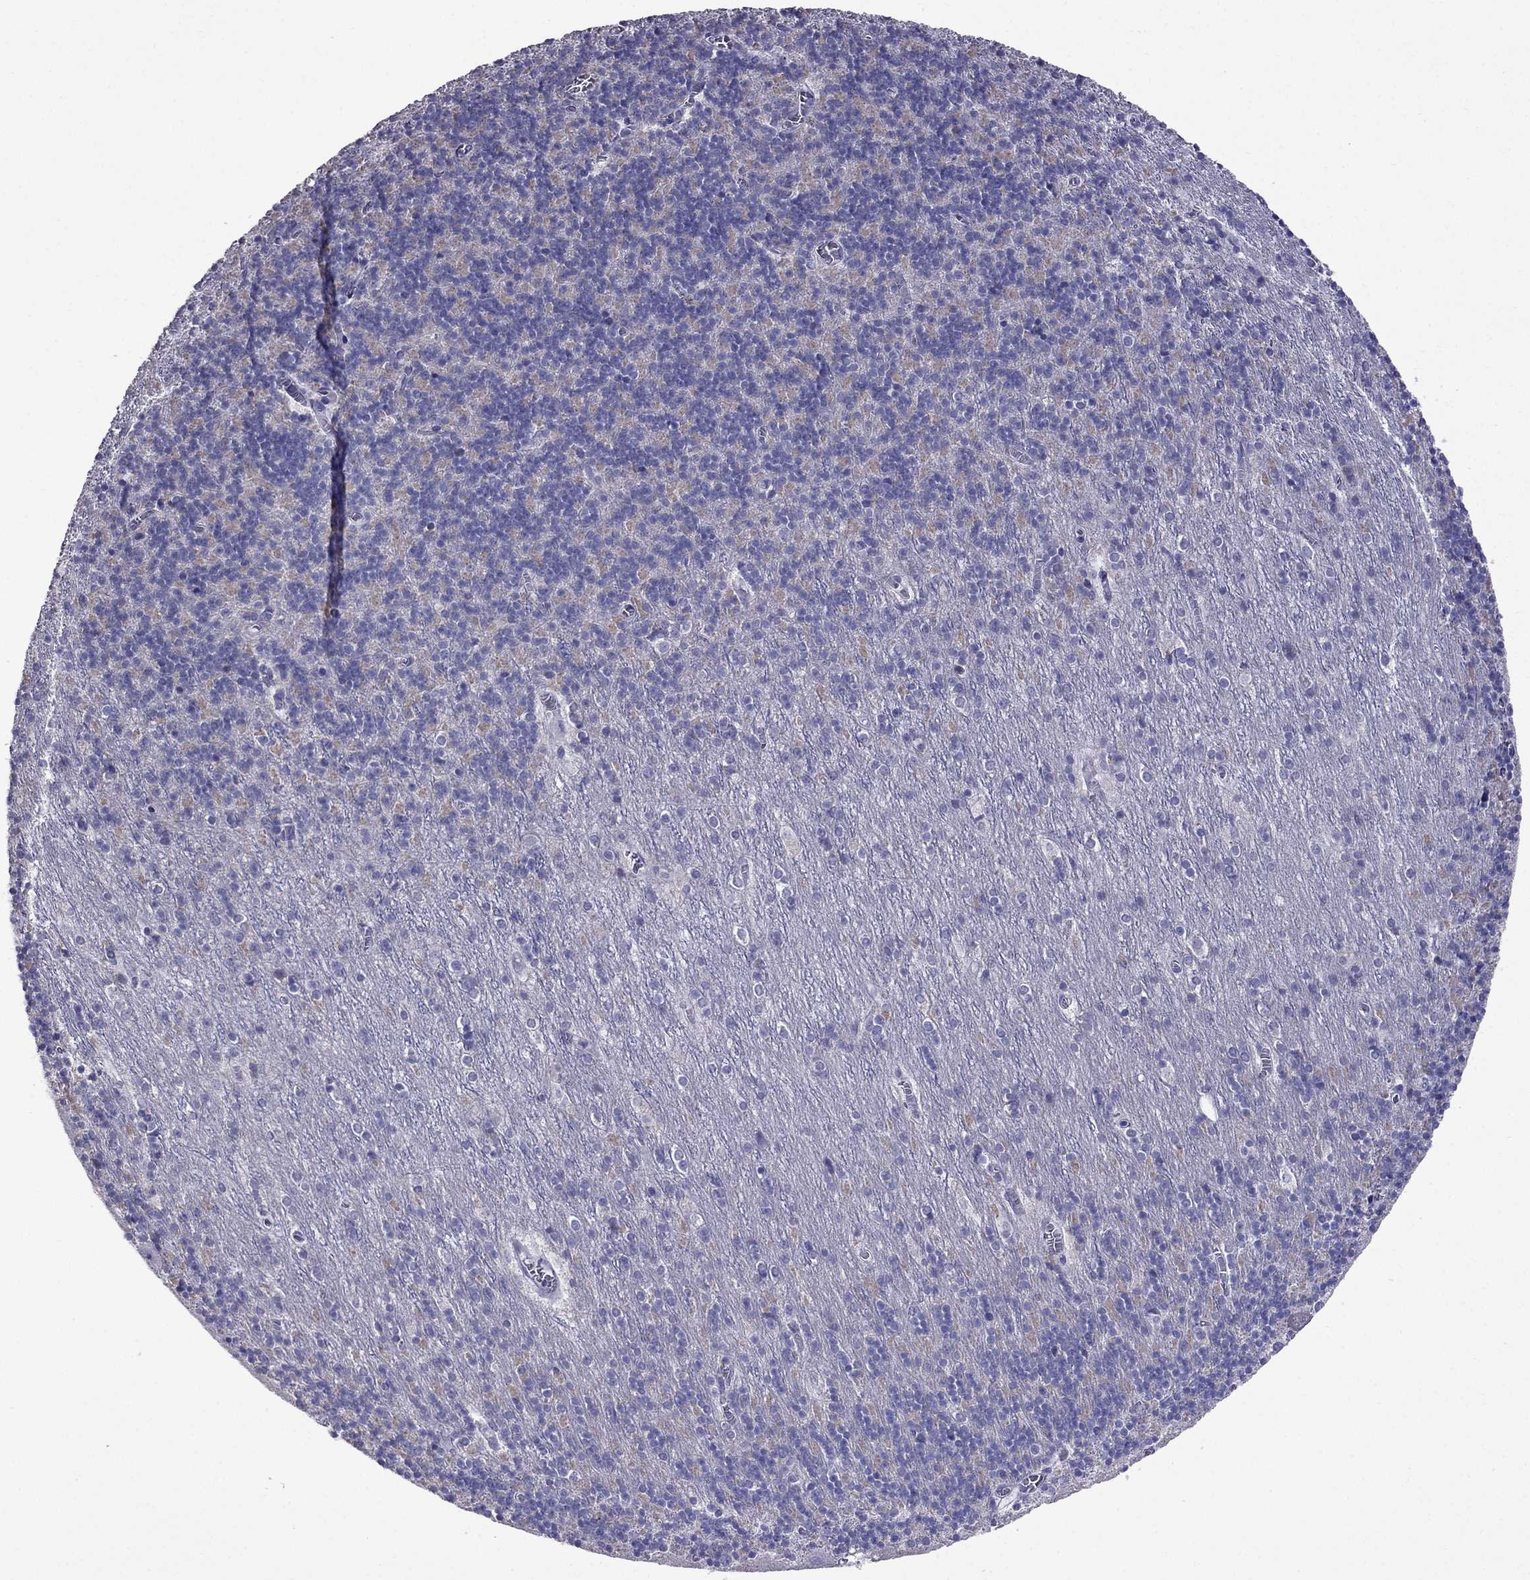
{"staining": {"intensity": "negative", "quantity": "none", "location": "none"}, "tissue": "cerebellum", "cell_type": "Cells in granular layer", "image_type": "normal", "snomed": [{"axis": "morphology", "description": "Normal tissue, NOS"}, {"axis": "topography", "description": "Cerebellum"}], "caption": "Immunohistochemical staining of normal human cerebellum shows no significant staining in cells in granular layer. (DAB (3,3'-diaminobenzidine) IHC, high magnification).", "gene": "OXCT2", "patient": {"sex": "male", "age": 70}}